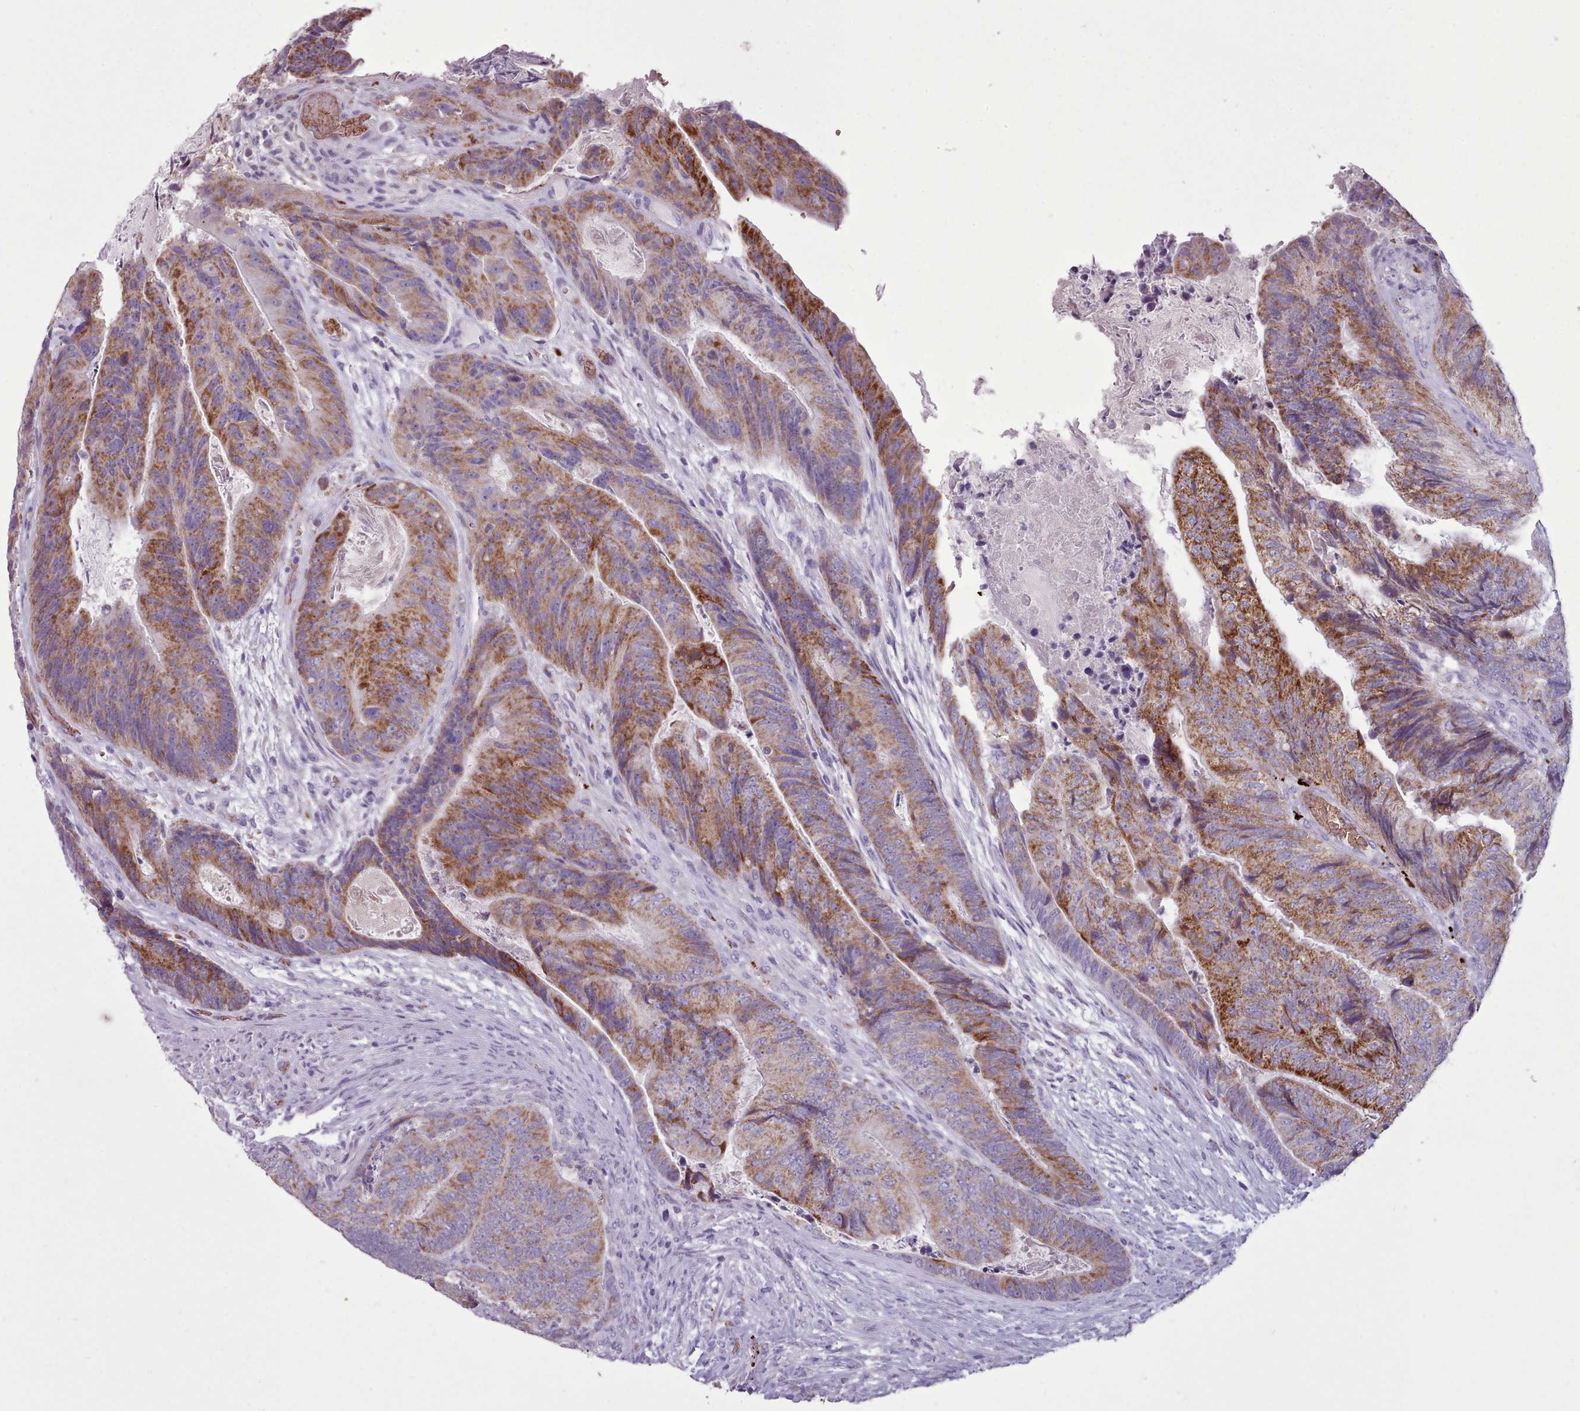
{"staining": {"intensity": "moderate", "quantity": ">75%", "location": "cytoplasmic/membranous"}, "tissue": "colorectal cancer", "cell_type": "Tumor cells", "image_type": "cancer", "snomed": [{"axis": "morphology", "description": "Adenocarcinoma, NOS"}, {"axis": "topography", "description": "Colon"}], "caption": "Tumor cells show medium levels of moderate cytoplasmic/membranous expression in about >75% of cells in colorectal cancer. The protein of interest is shown in brown color, while the nuclei are stained blue.", "gene": "AK4", "patient": {"sex": "female", "age": 67}}